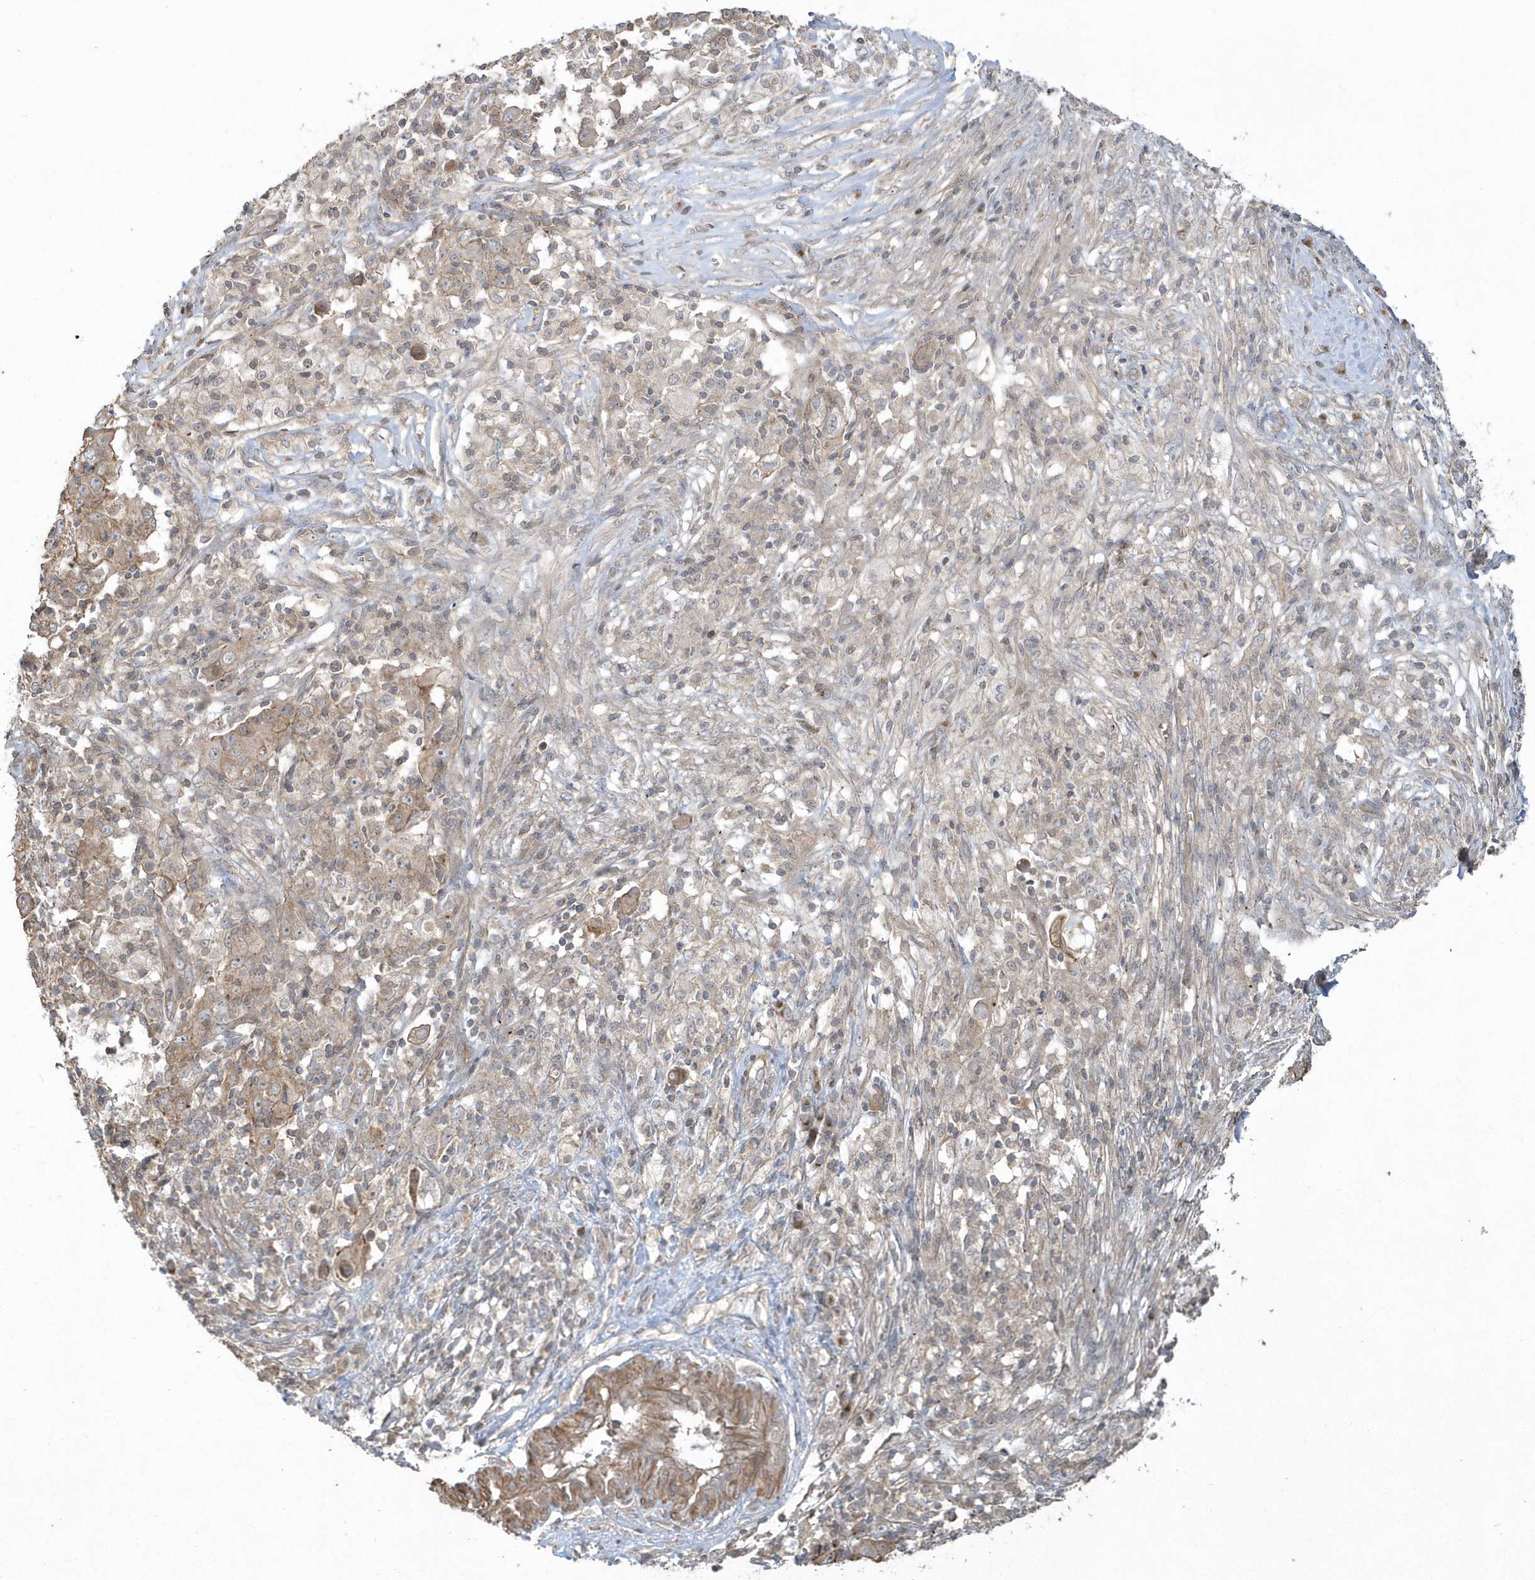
{"staining": {"intensity": "moderate", "quantity": "25%-75%", "location": "cytoplasmic/membranous"}, "tissue": "ovarian cancer", "cell_type": "Tumor cells", "image_type": "cancer", "snomed": [{"axis": "morphology", "description": "Carcinoma, endometroid"}, {"axis": "topography", "description": "Ovary"}], "caption": "Tumor cells exhibit medium levels of moderate cytoplasmic/membranous positivity in approximately 25%-75% of cells in human ovarian endometroid carcinoma.", "gene": "ARMC8", "patient": {"sex": "female", "age": 42}}